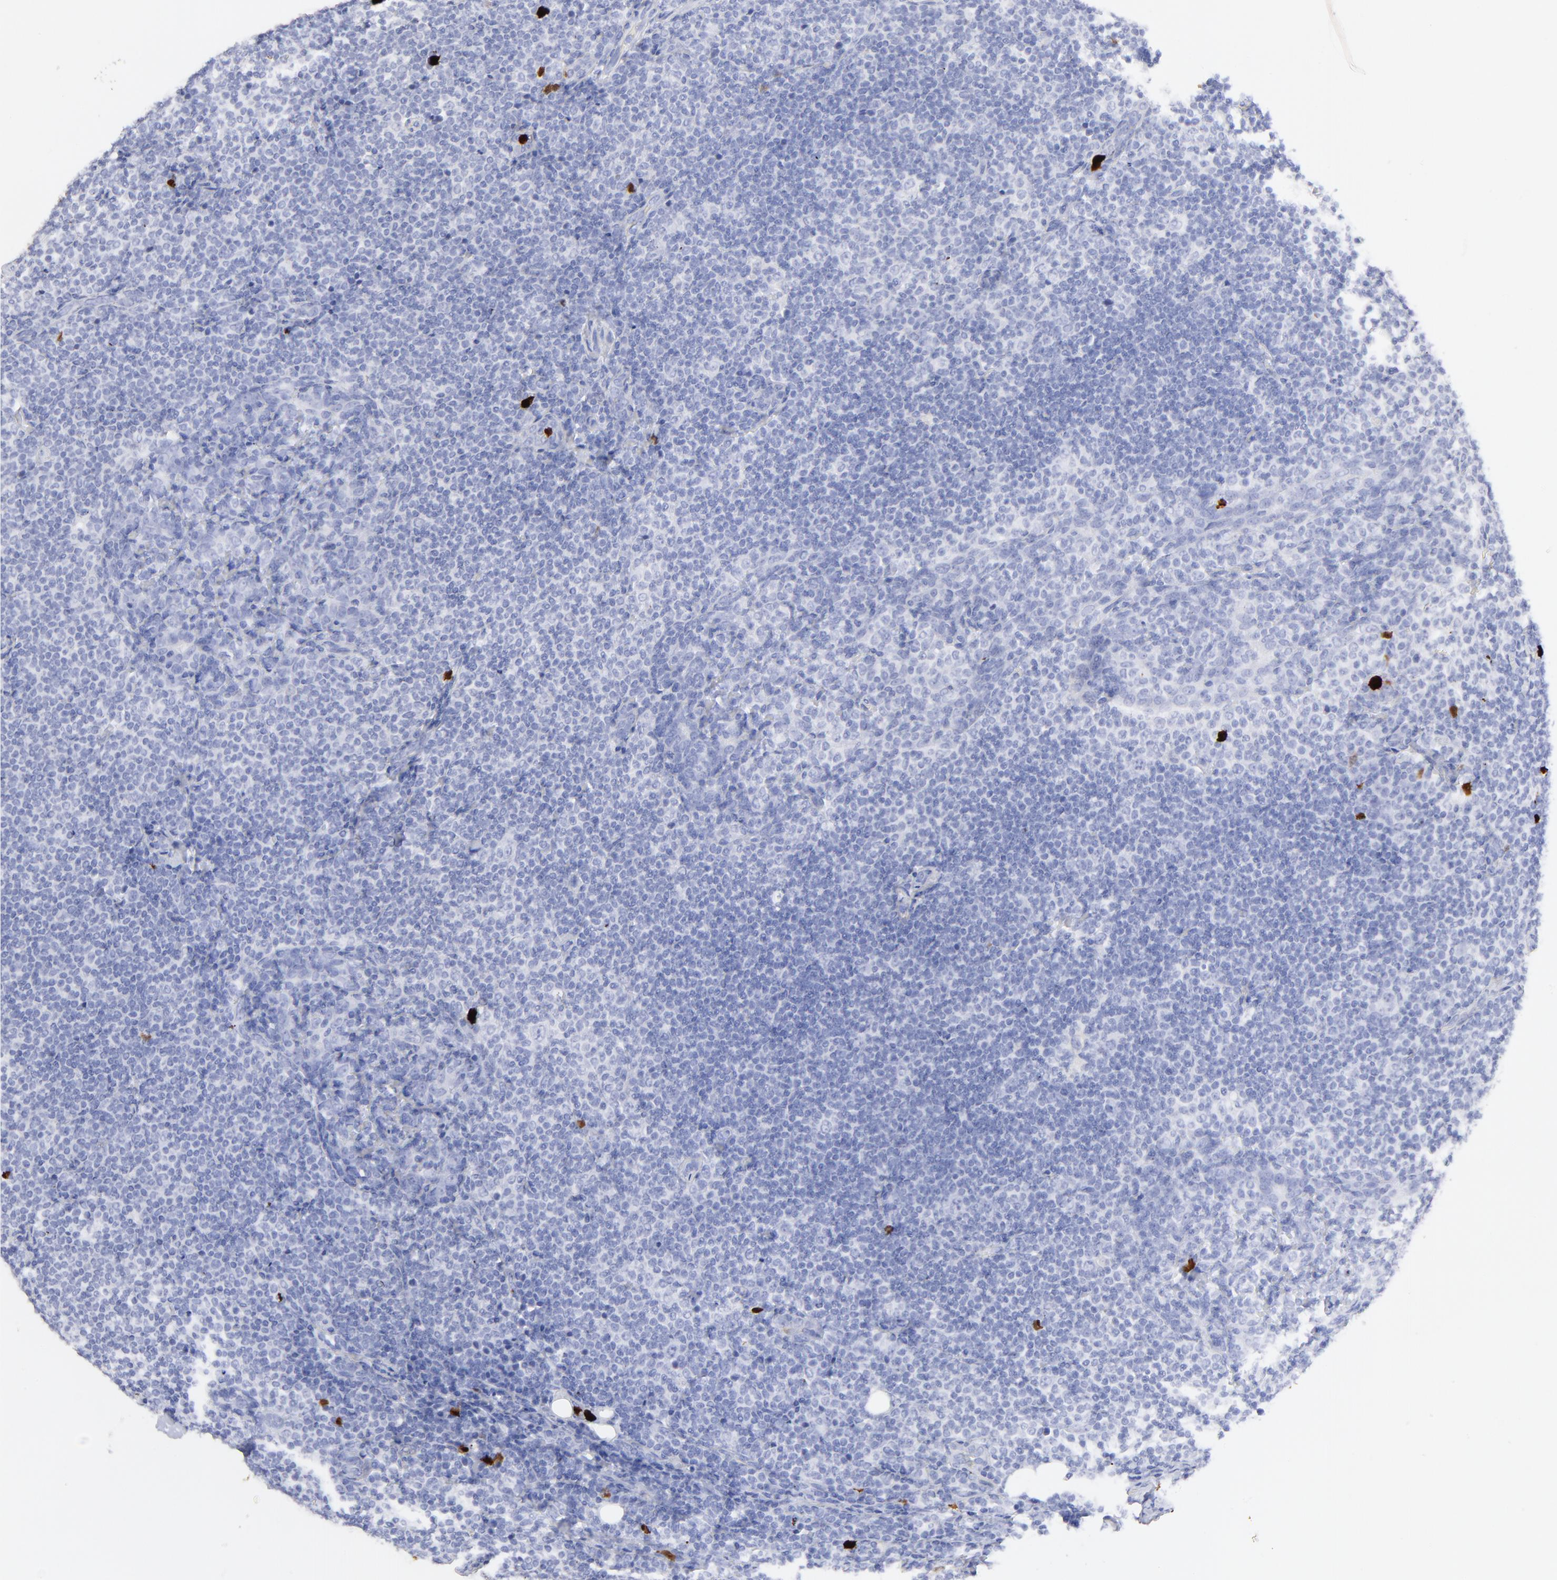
{"staining": {"intensity": "negative", "quantity": "none", "location": "none"}, "tissue": "lymph node", "cell_type": "Germinal center cells", "image_type": "normal", "snomed": [{"axis": "morphology", "description": "Normal tissue, NOS"}, {"axis": "morphology", "description": "Uncertain malignant potential"}, {"axis": "topography", "description": "Lymph node"}, {"axis": "topography", "description": "Salivary gland, NOS"}], "caption": "Immunohistochemistry photomicrograph of unremarkable human lymph node stained for a protein (brown), which shows no staining in germinal center cells. (DAB (3,3'-diaminobenzidine) immunohistochemistry (IHC) visualized using brightfield microscopy, high magnification).", "gene": "S100A12", "patient": {"sex": "female", "age": 51}}